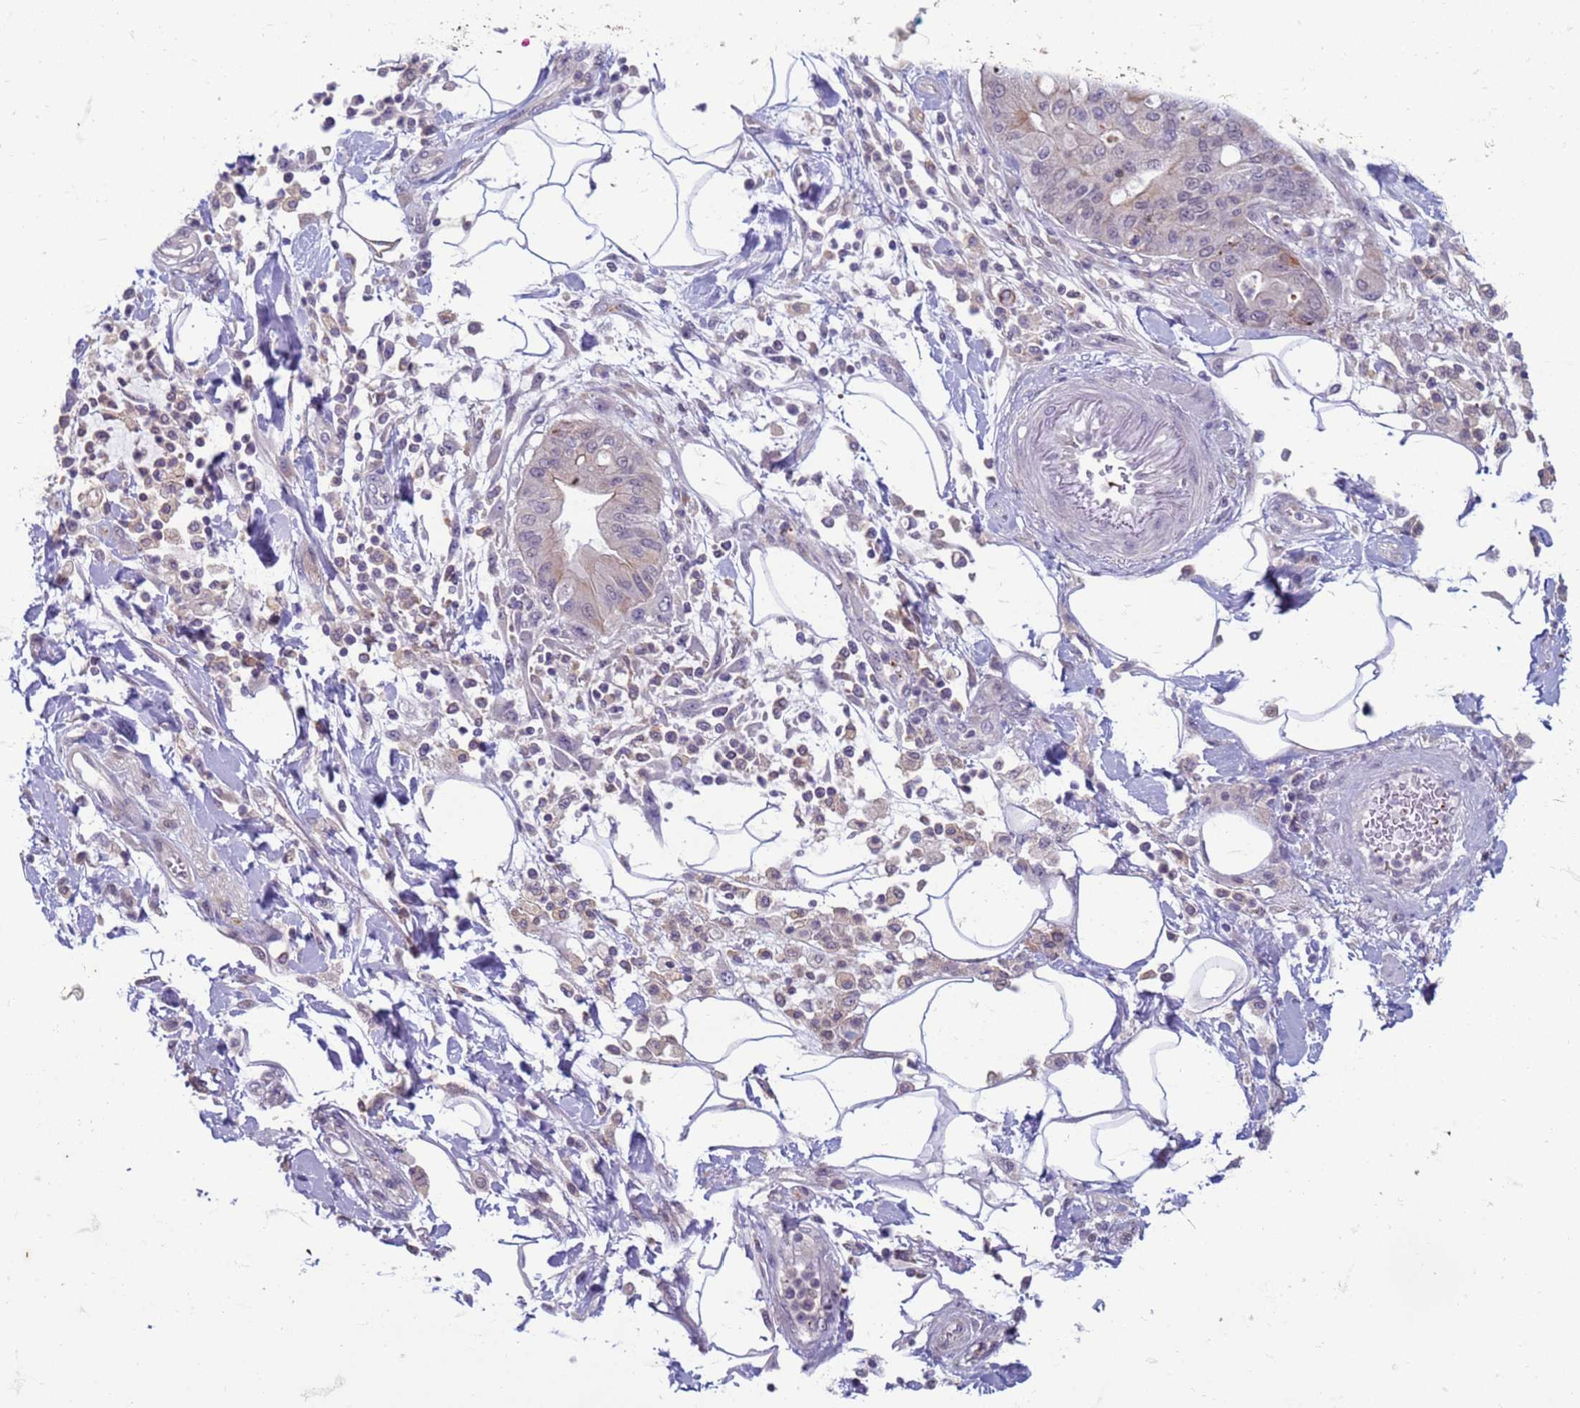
{"staining": {"intensity": "moderate", "quantity": "<25%", "location": "cytoplasmic/membranous"}, "tissue": "pancreatic cancer", "cell_type": "Tumor cells", "image_type": "cancer", "snomed": [{"axis": "morphology", "description": "Adenocarcinoma, NOS"}, {"axis": "morphology", "description": "Adenocarcinoma, metastatic, NOS"}, {"axis": "topography", "description": "Lymph node"}, {"axis": "topography", "description": "Pancreas"}, {"axis": "topography", "description": "Duodenum"}], "caption": "This image exhibits immunohistochemistry (IHC) staining of pancreatic cancer (metastatic adenocarcinoma), with low moderate cytoplasmic/membranous positivity in approximately <25% of tumor cells.", "gene": "SLC15A3", "patient": {"sex": "female", "age": 64}}